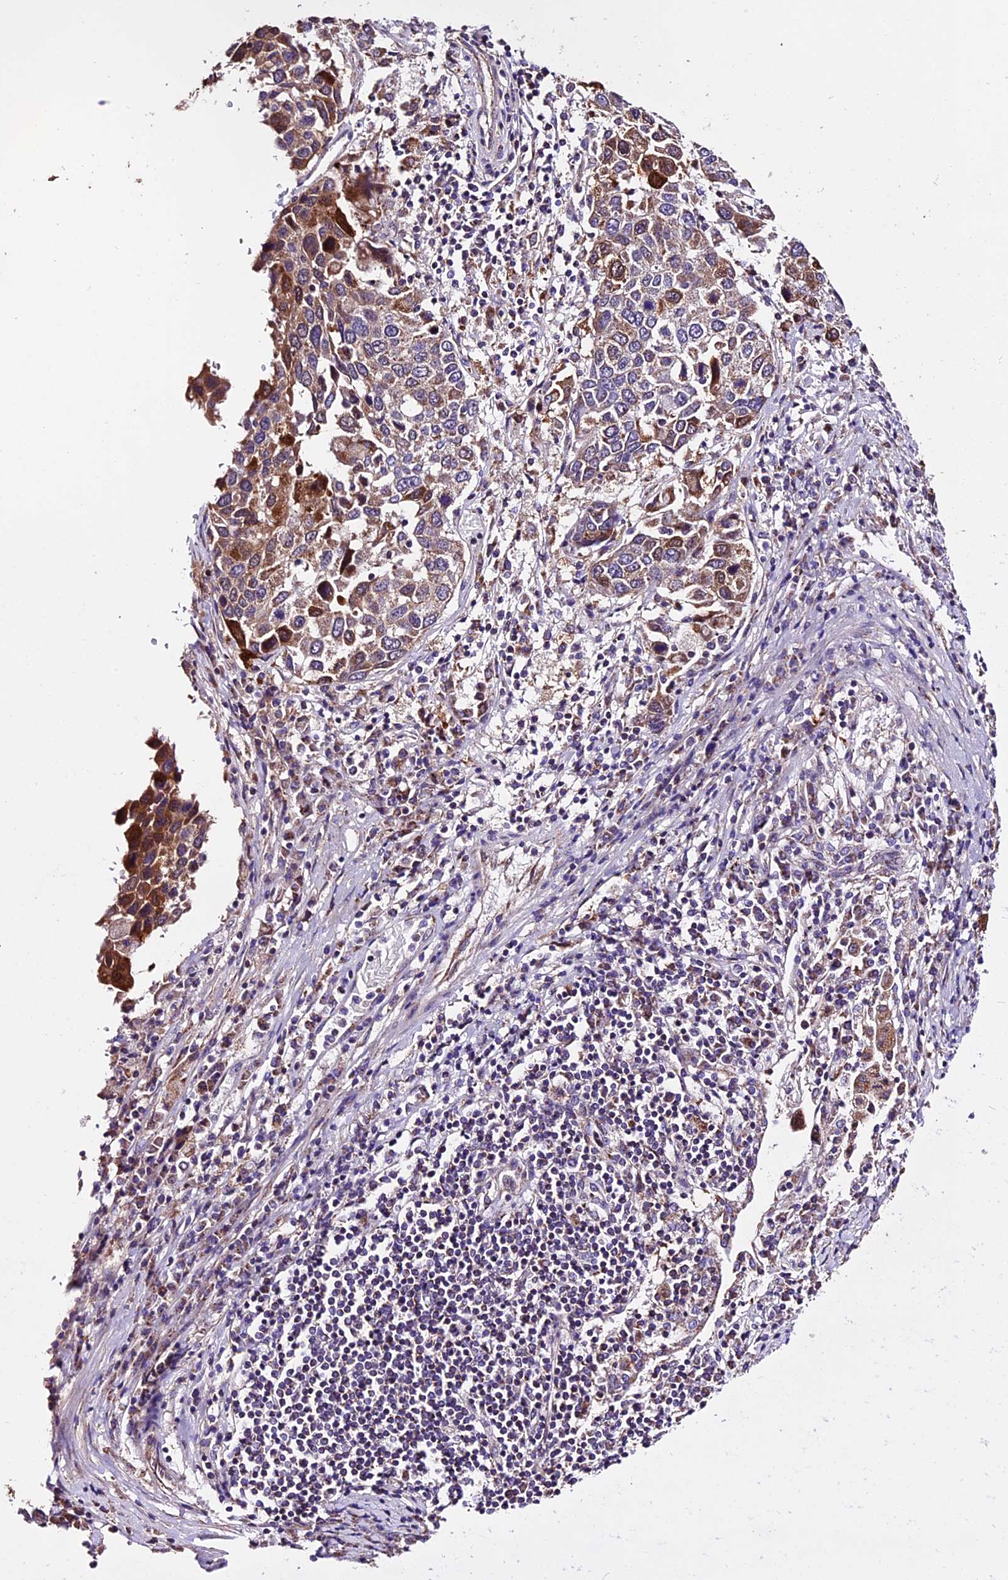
{"staining": {"intensity": "moderate", "quantity": "25%-75%", "location": "cytoplasmic/membranous"}, "tissue": "lung cancer", "cell_type": "Tumor cells", "image_type": "cancer", "snomed": [{"axis": "morphology", "description": "Squamous cell carcinoma, NOS"}, {"axis": "topography", "description": "Lung"}], "caption": "Moderate cytoplasmic/membranous positivity for a protein is seen in about 25%-75% of tumor cells of squamous cell carcinoma (lung) using IHC.", "gene": "DDX28", "patient": {"sex": "male", "age": 65}}